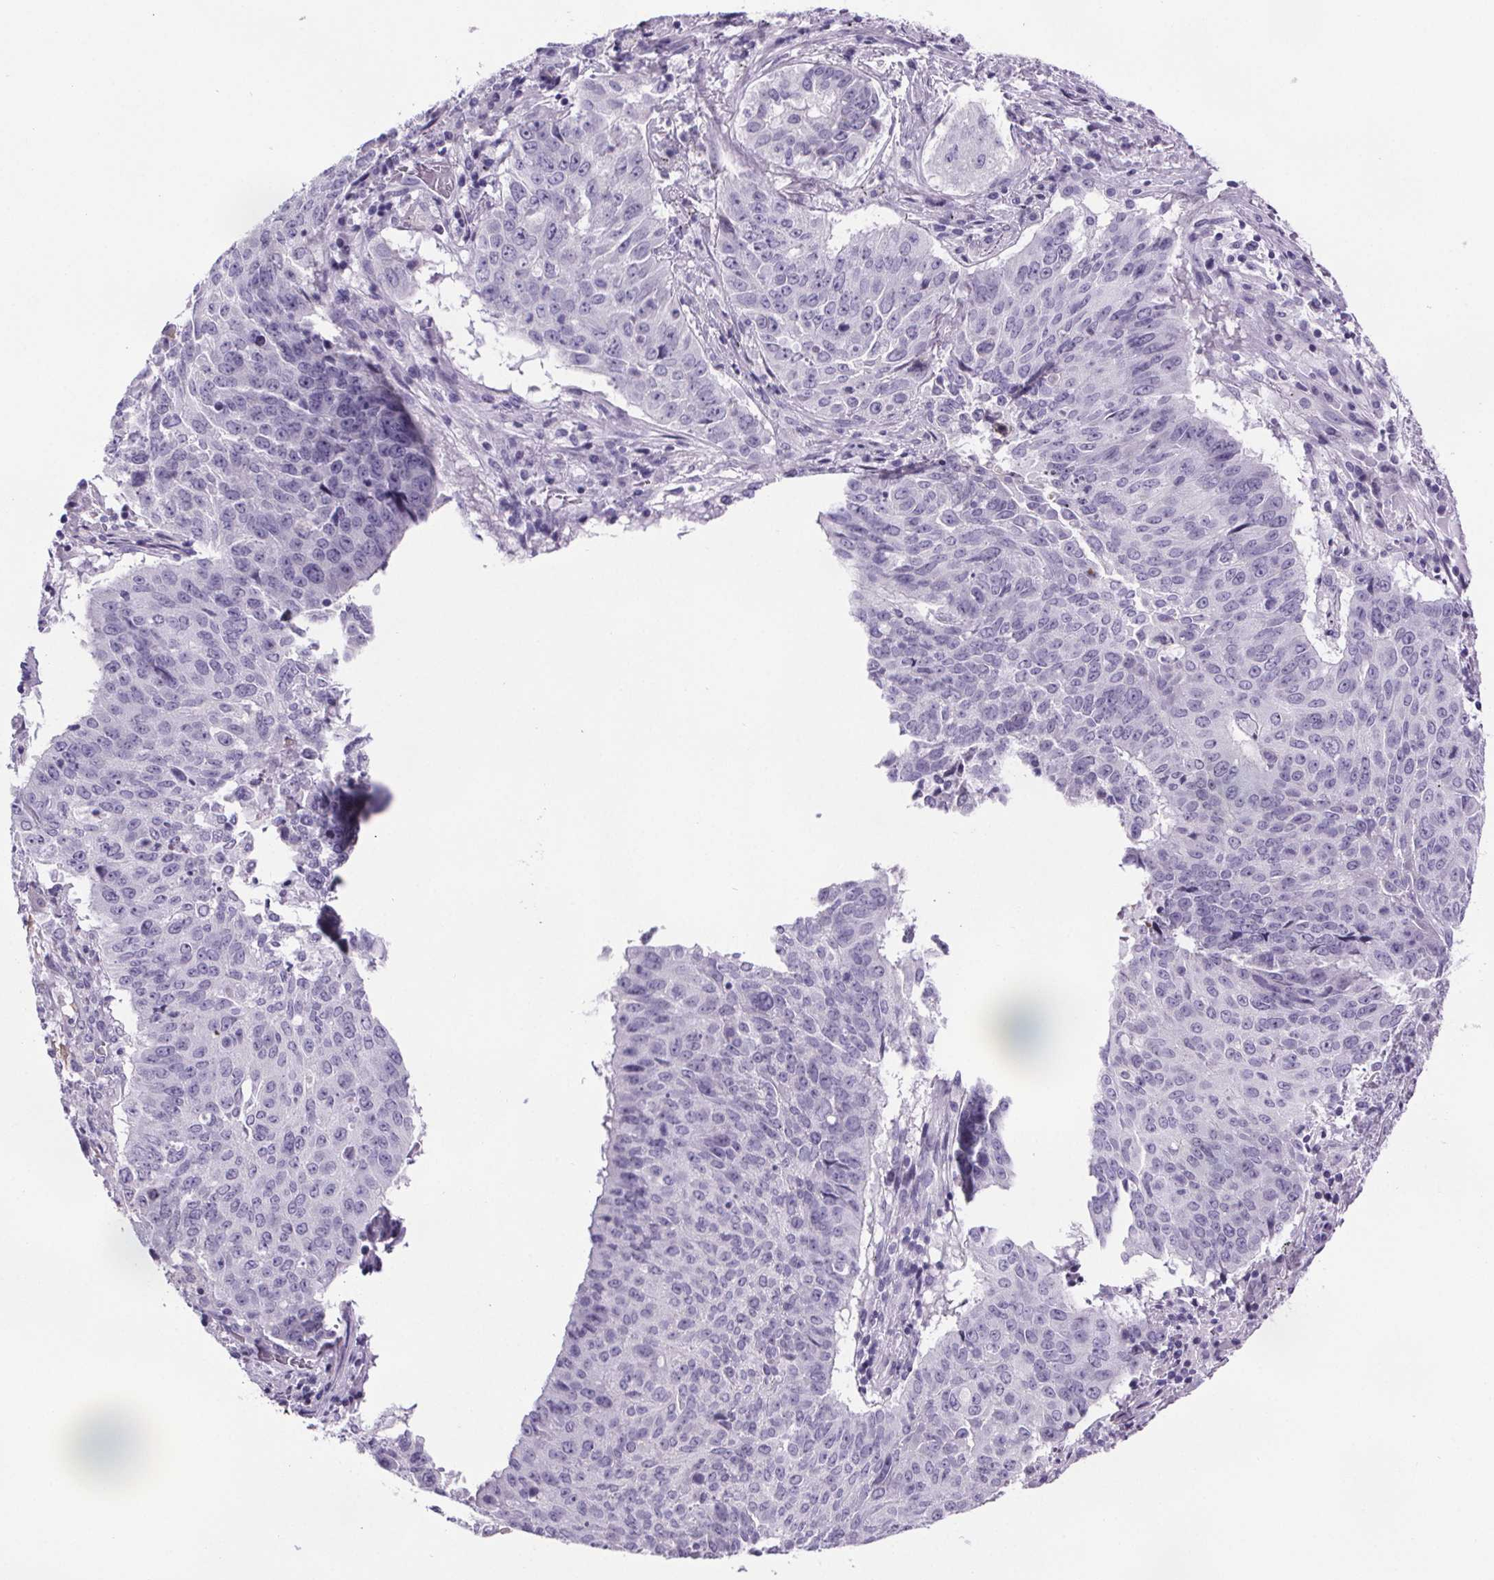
{"staining": {"intensity": "negative", "quantity": "none", "location": "none"}, "tissue": "lung cancer", "cell_type": "Tumor cells", "image_type": "cancer", "snomed": [{"axis": "morphology", "description": "Normal tissue, NOS"}, {"axis": "morphology", "description": "Squamous cell carcinoma, NOS"}, {"axis": "topography", "description": "Bronchus"}, {"axis": "topography", "description": "Lung"}], "caption": "High magnification brightfield microscopy of squamous cell carcinoma (lung) stained with DAB (3,3'-diaminobenzidine) (brown) and counterstained with hematoxylin (blue): tumor cells show no significant expression.", "gene": "CUBN", "patient": {"sex": "male", "age": 64}}